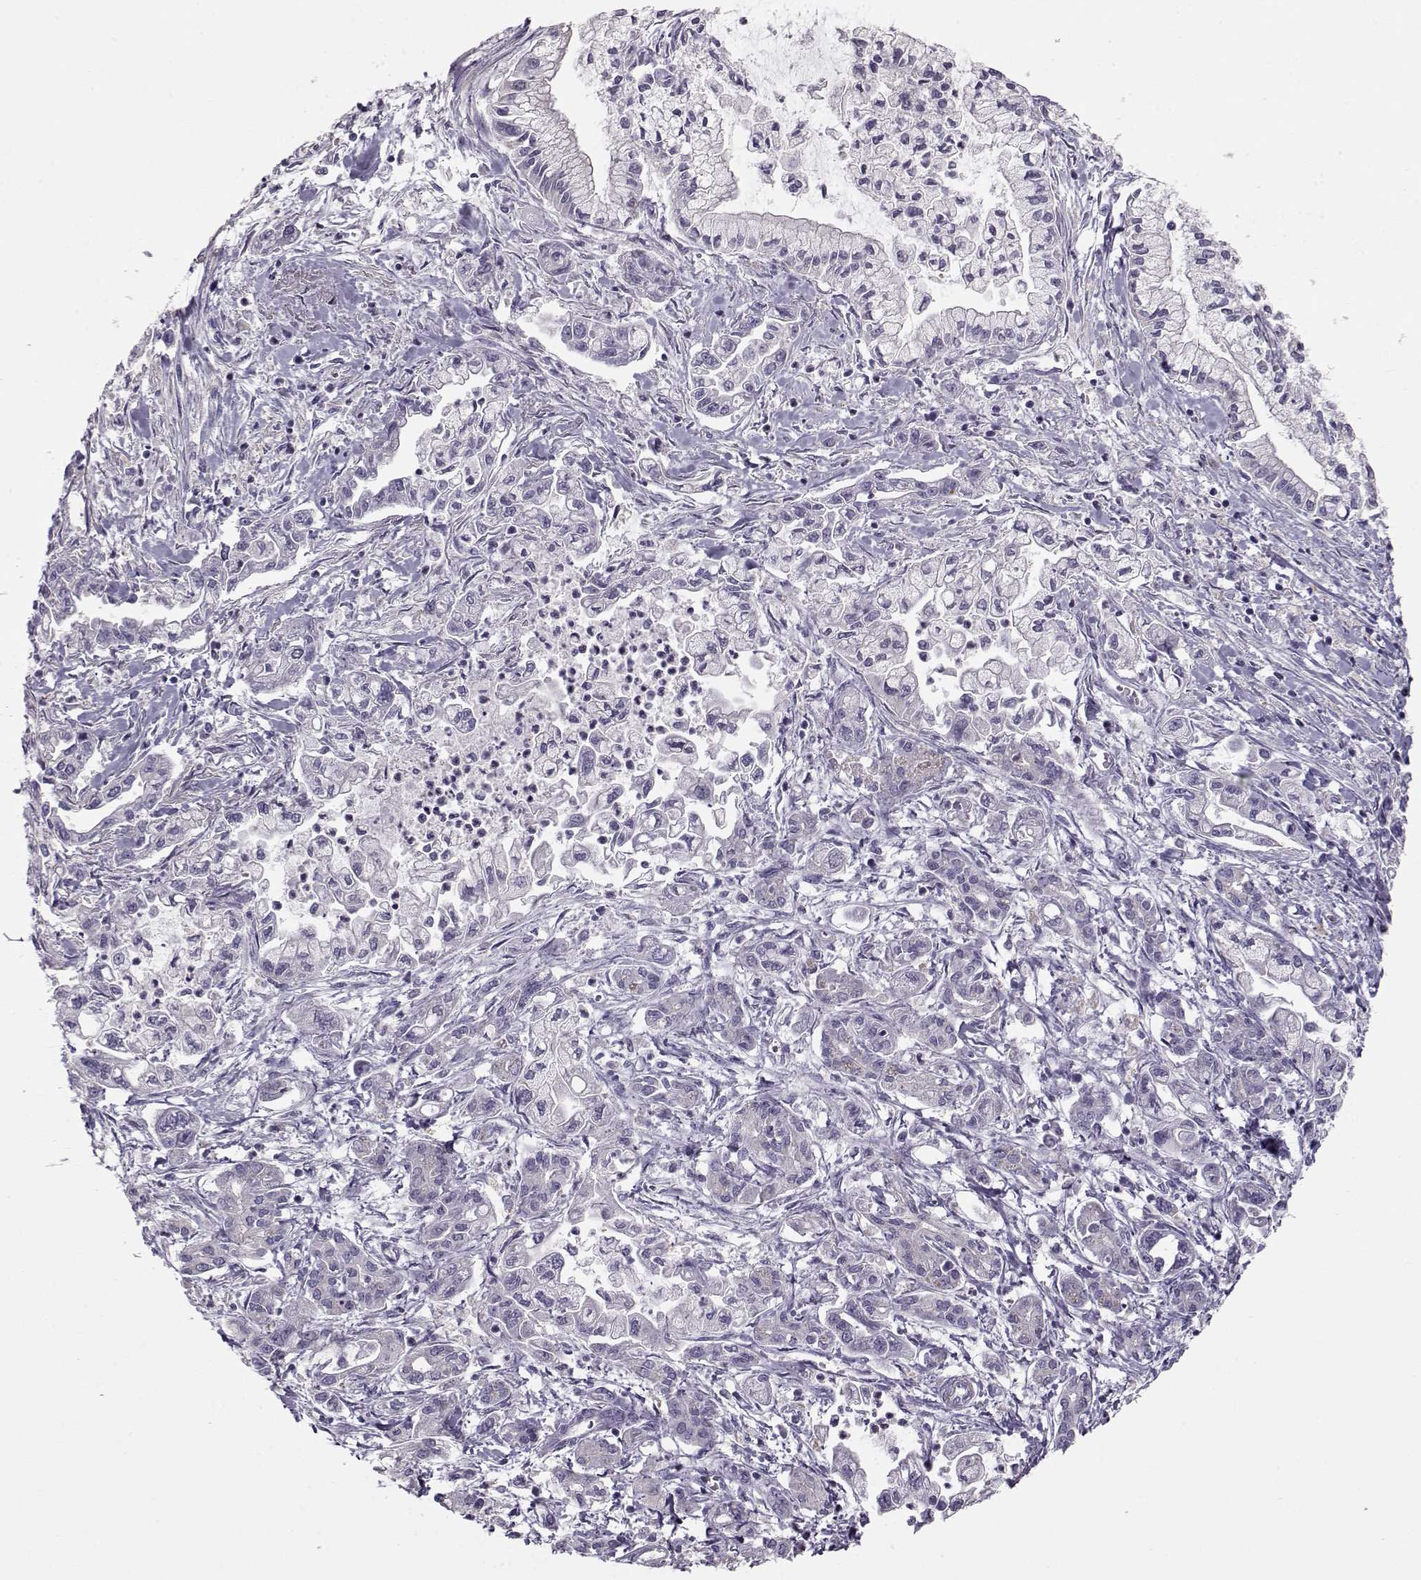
{"staining": {"intensity": "negative", "quantity": "none", "location": "none"}, "tissue": "pancreatic cancer", "cell_type": "Tumor cells", "image_type": "cancer", "snomed": [{"axis": "morphology", "description": "Adenocarcinoma, NOS"}, {"axis": "topography", "description": "Pancreas"}], "caption": "Photomicrograph shows no protein staining in tumor cells of pancreatic cancer (adenocarcinoma) tissue. Brightfield microscopy of IHC stained with DAB (3,3'-diaminobenzidine) (brown) and hematoxylin (blue), captured at high magnification.", "gene": "GRK1", "patient": {"sex": "male", "age": 54}}